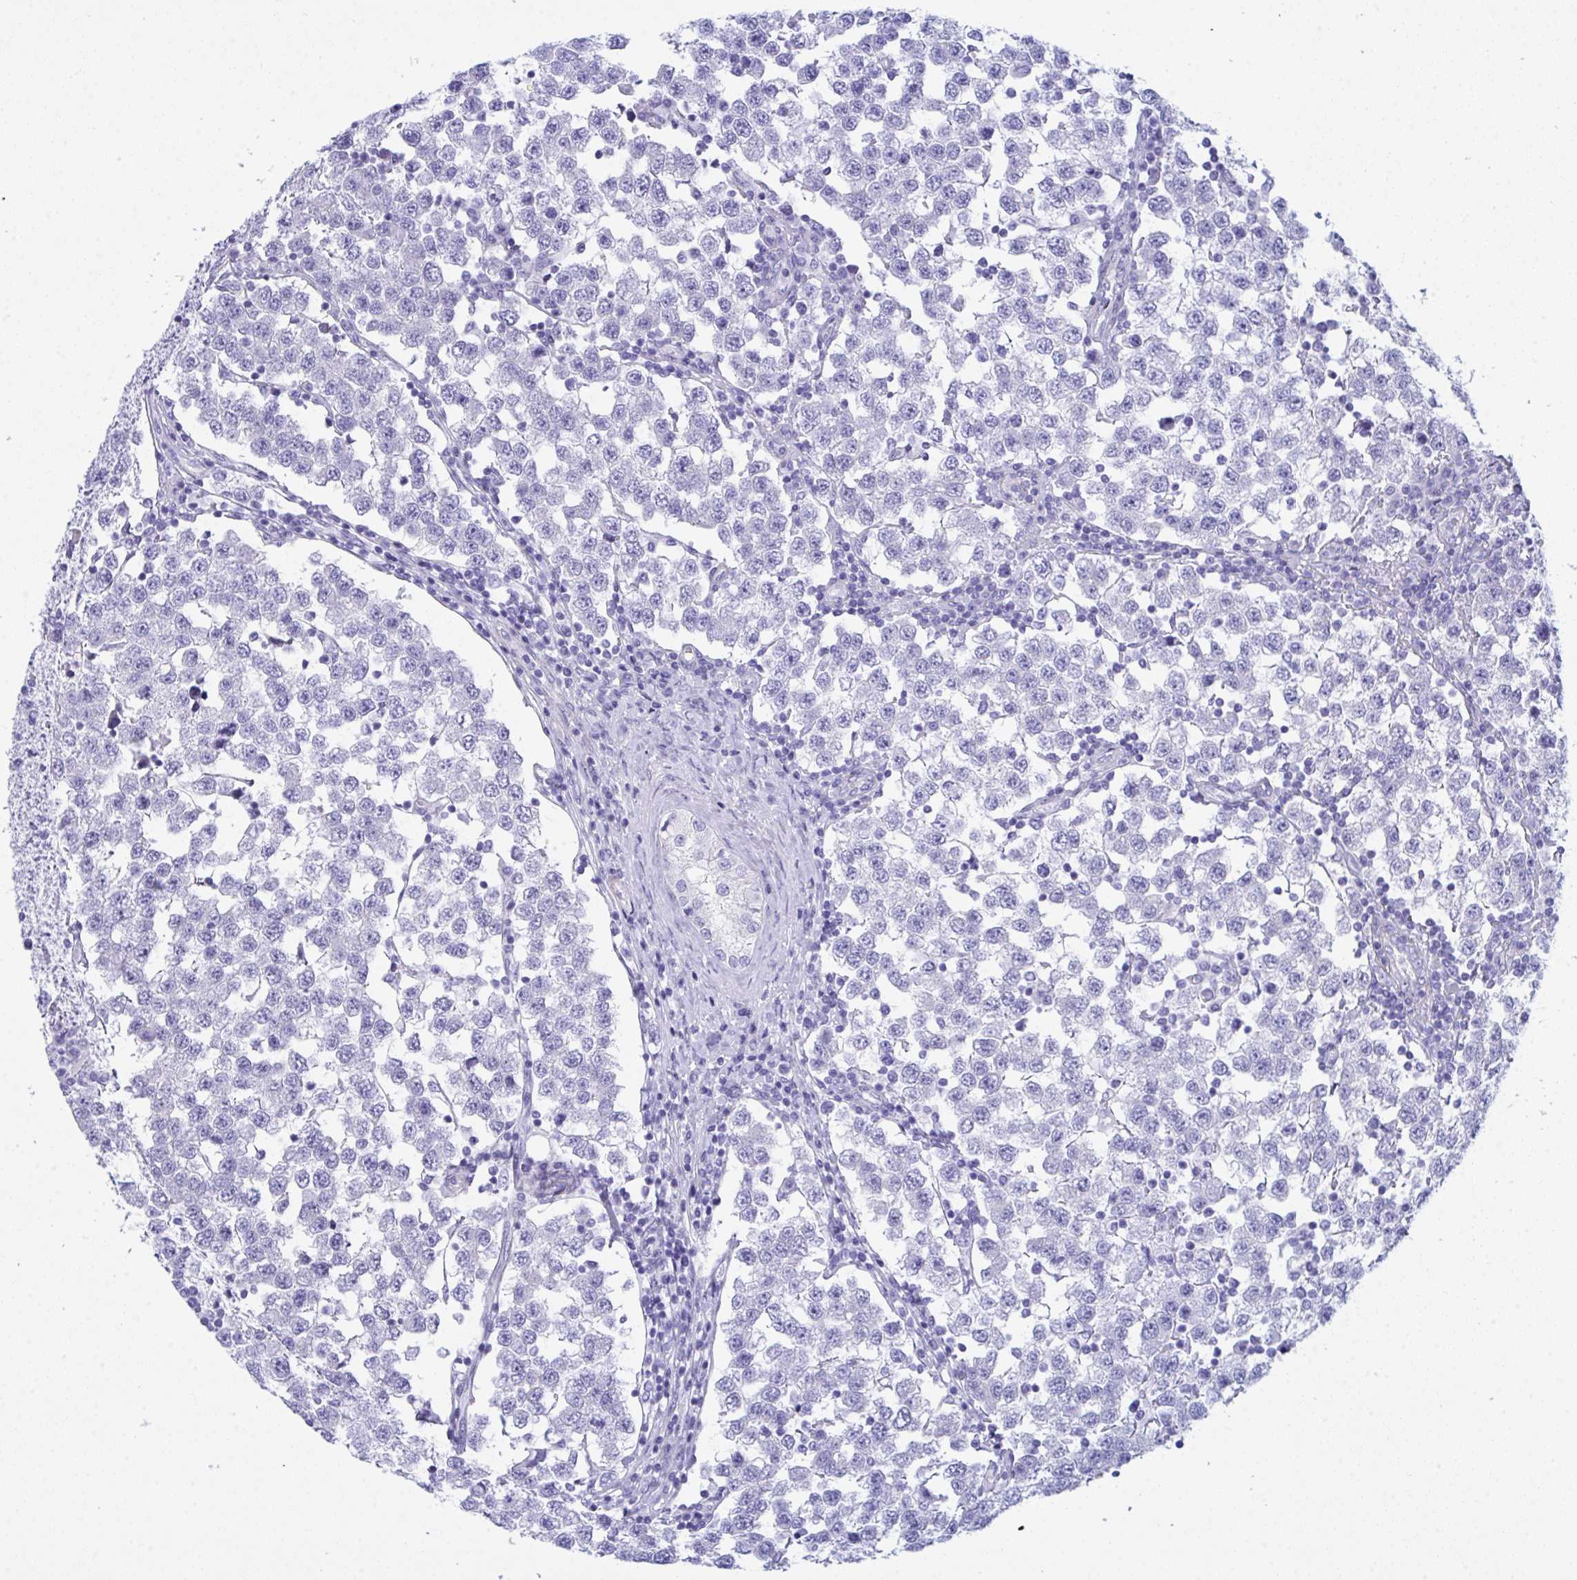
{"staining": {"intensity": "negative", "quantity": "none", "location": "none"}, "tissue": "testis cancer", "cell_type": "Tumor cells", "image_type": "cancer", "snomed": [{"axis": "morphology", "description": "Seminoma, NOS"}, {"axis": "topography", "description": "Testis"}], "caption": "Testis cancer stained for a protein using IHC displays no staining tumor cells.", "gene": "CEP170B", "patient": {"sex": "male", "age": 34}}